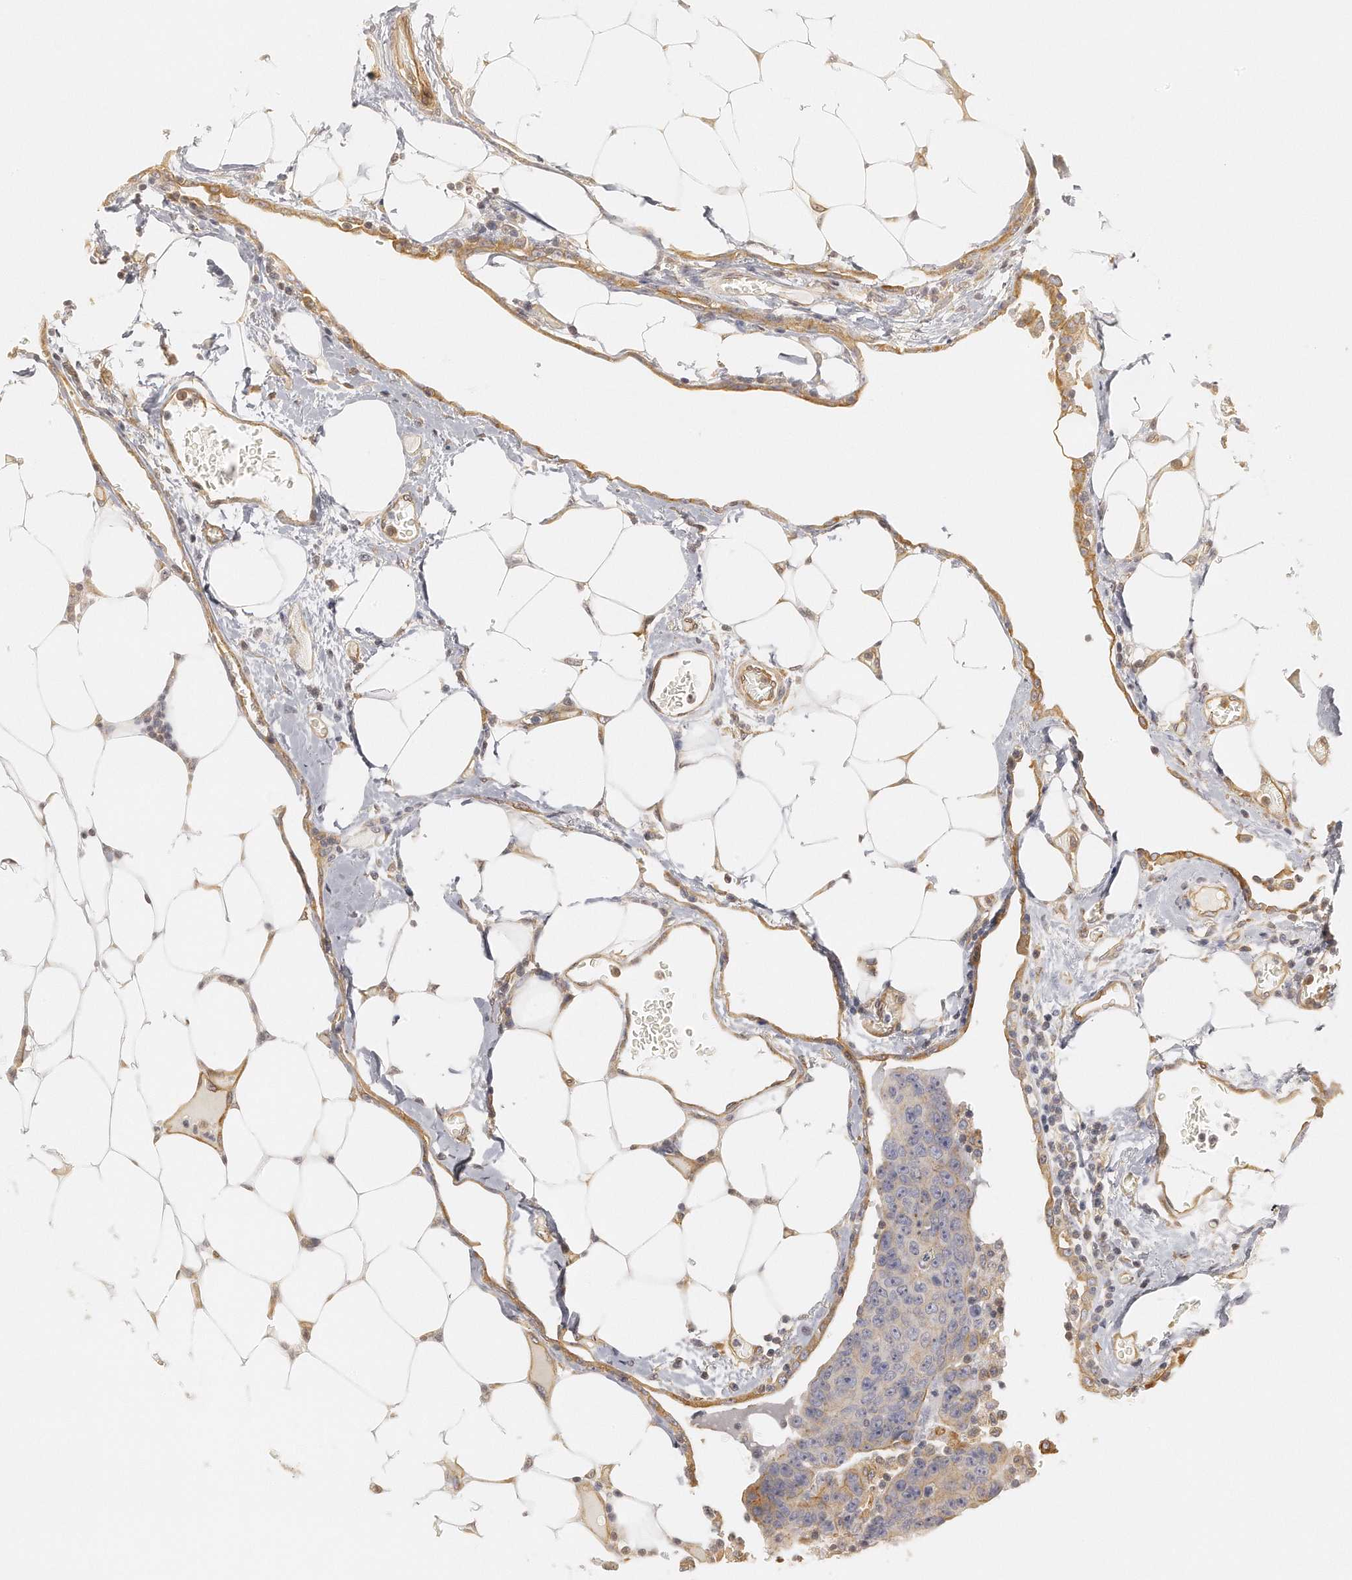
{"staining": {"intensity": "moderate", "quantity": "<25%", "location": "cytoplasmic/membranous"}, "tissue": "colorectal cancer", "cell_type": "Tumor cells", "image_type": "cancer", "snomed": [{"axis": "morphology", "description": "Adenocarcinoma, NOS"}, {"axis": "topography", "description": "Colon"}], "caption": "This is an image of immunohistochemistry (IHC) staining of colorectal adenocarcinoma, which shows moderate expression in the cytoplasmic/membranous of tumor cells.", "gene": "CHST7", "patient": {"sex": "female", "age": 86}}